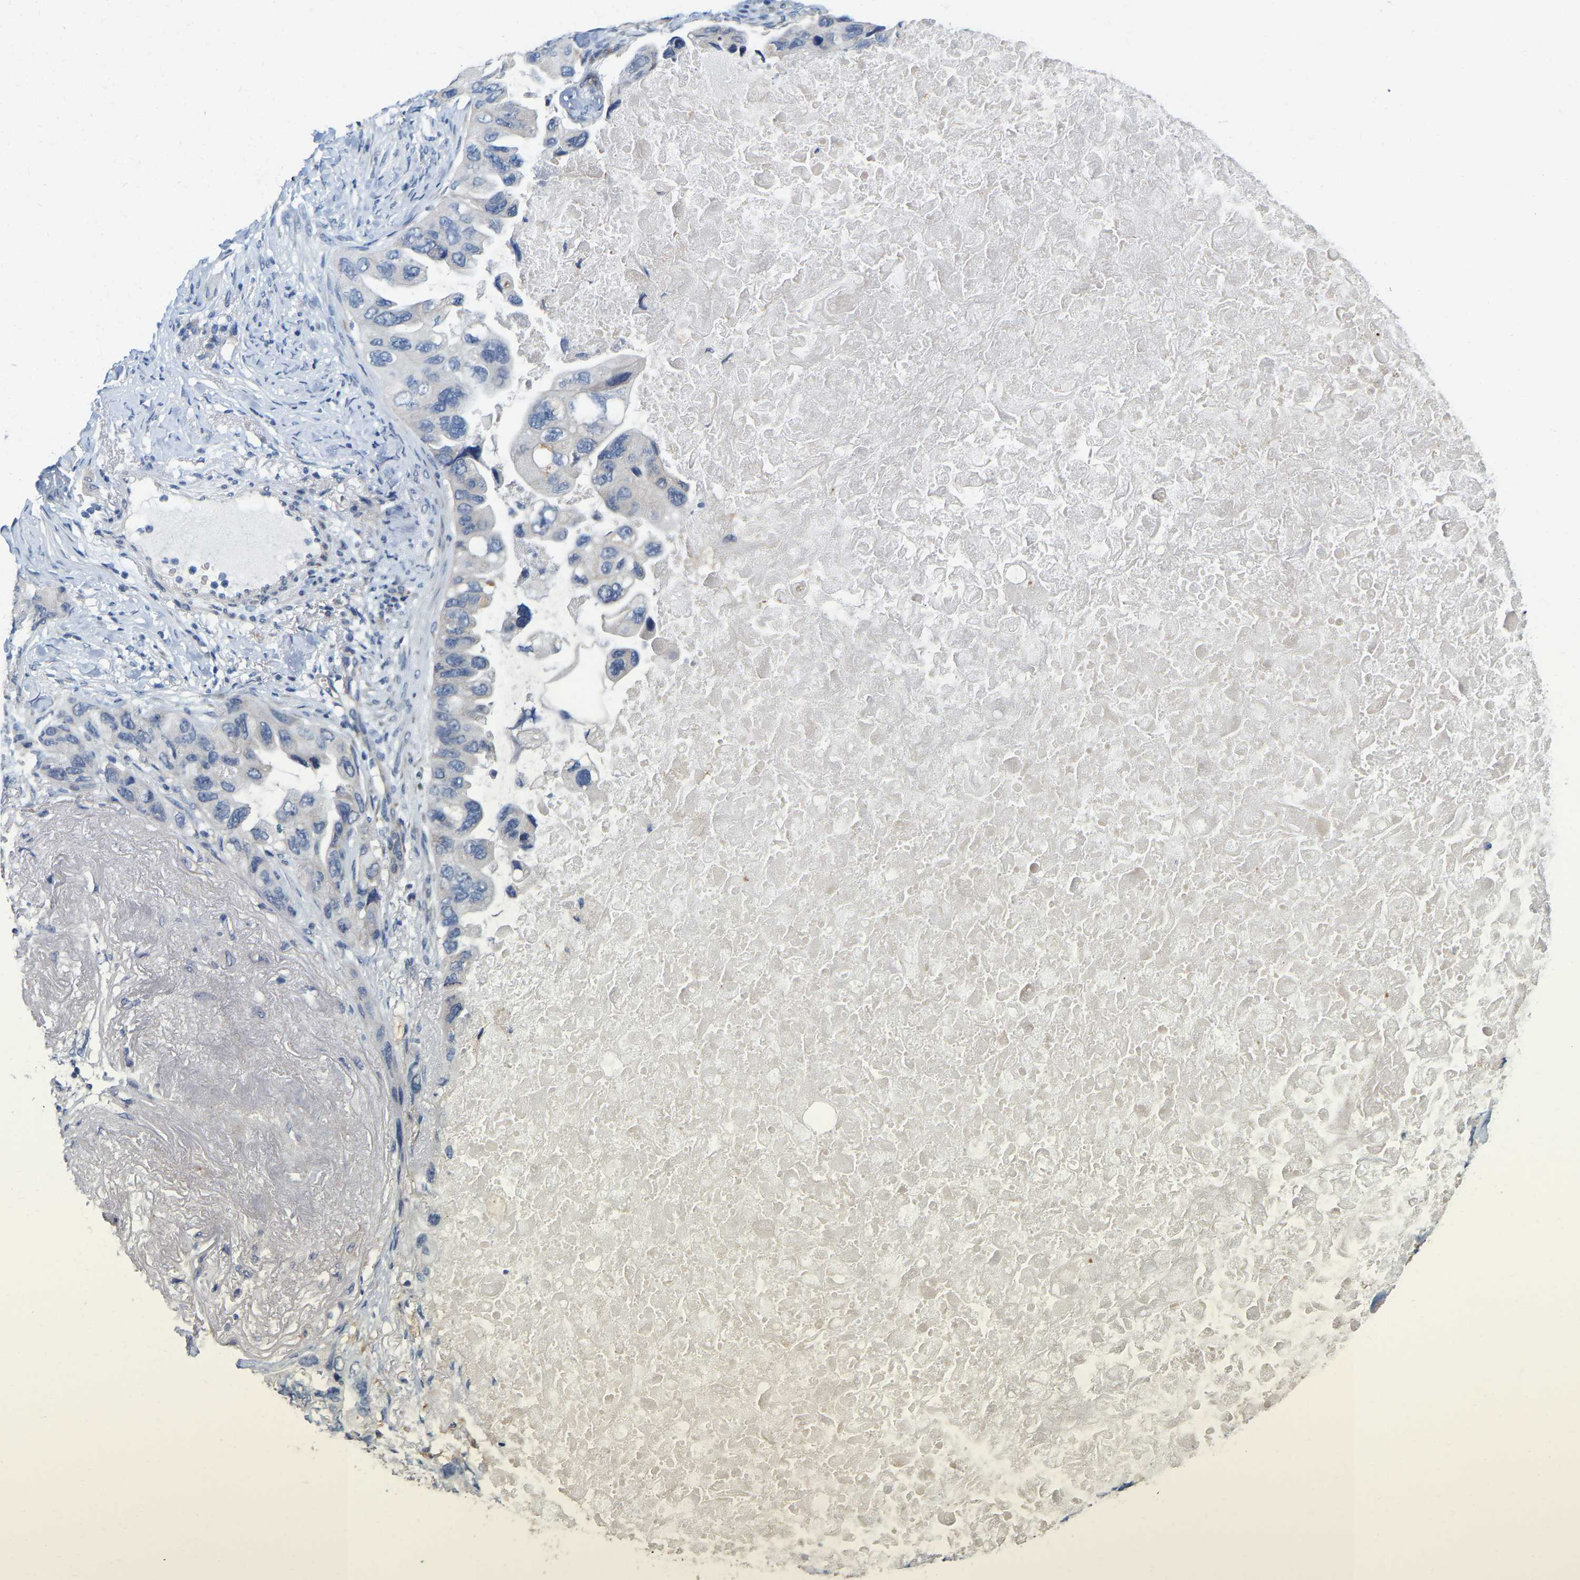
{"staining": {"intensity": "negative", "quantity": "none", "location": "none"}, "tissue": "lung cancer", "cell_type": "Tumor cells", "image_type": "cancer", "snomed": [{"axis": "morphology", "description": "Squamous cell carcinoma, NOS"}, {"axis": "topography", "description": "Lung"}], "caption": "DAB immunohistochemical staining of human lung cancer shows no significant expression in tumor cells. (Immunohistochemistry, brightfield microscopy, high magnification).", "gene": "SSH1", "patient": {"sex": "female", "age": 73}}